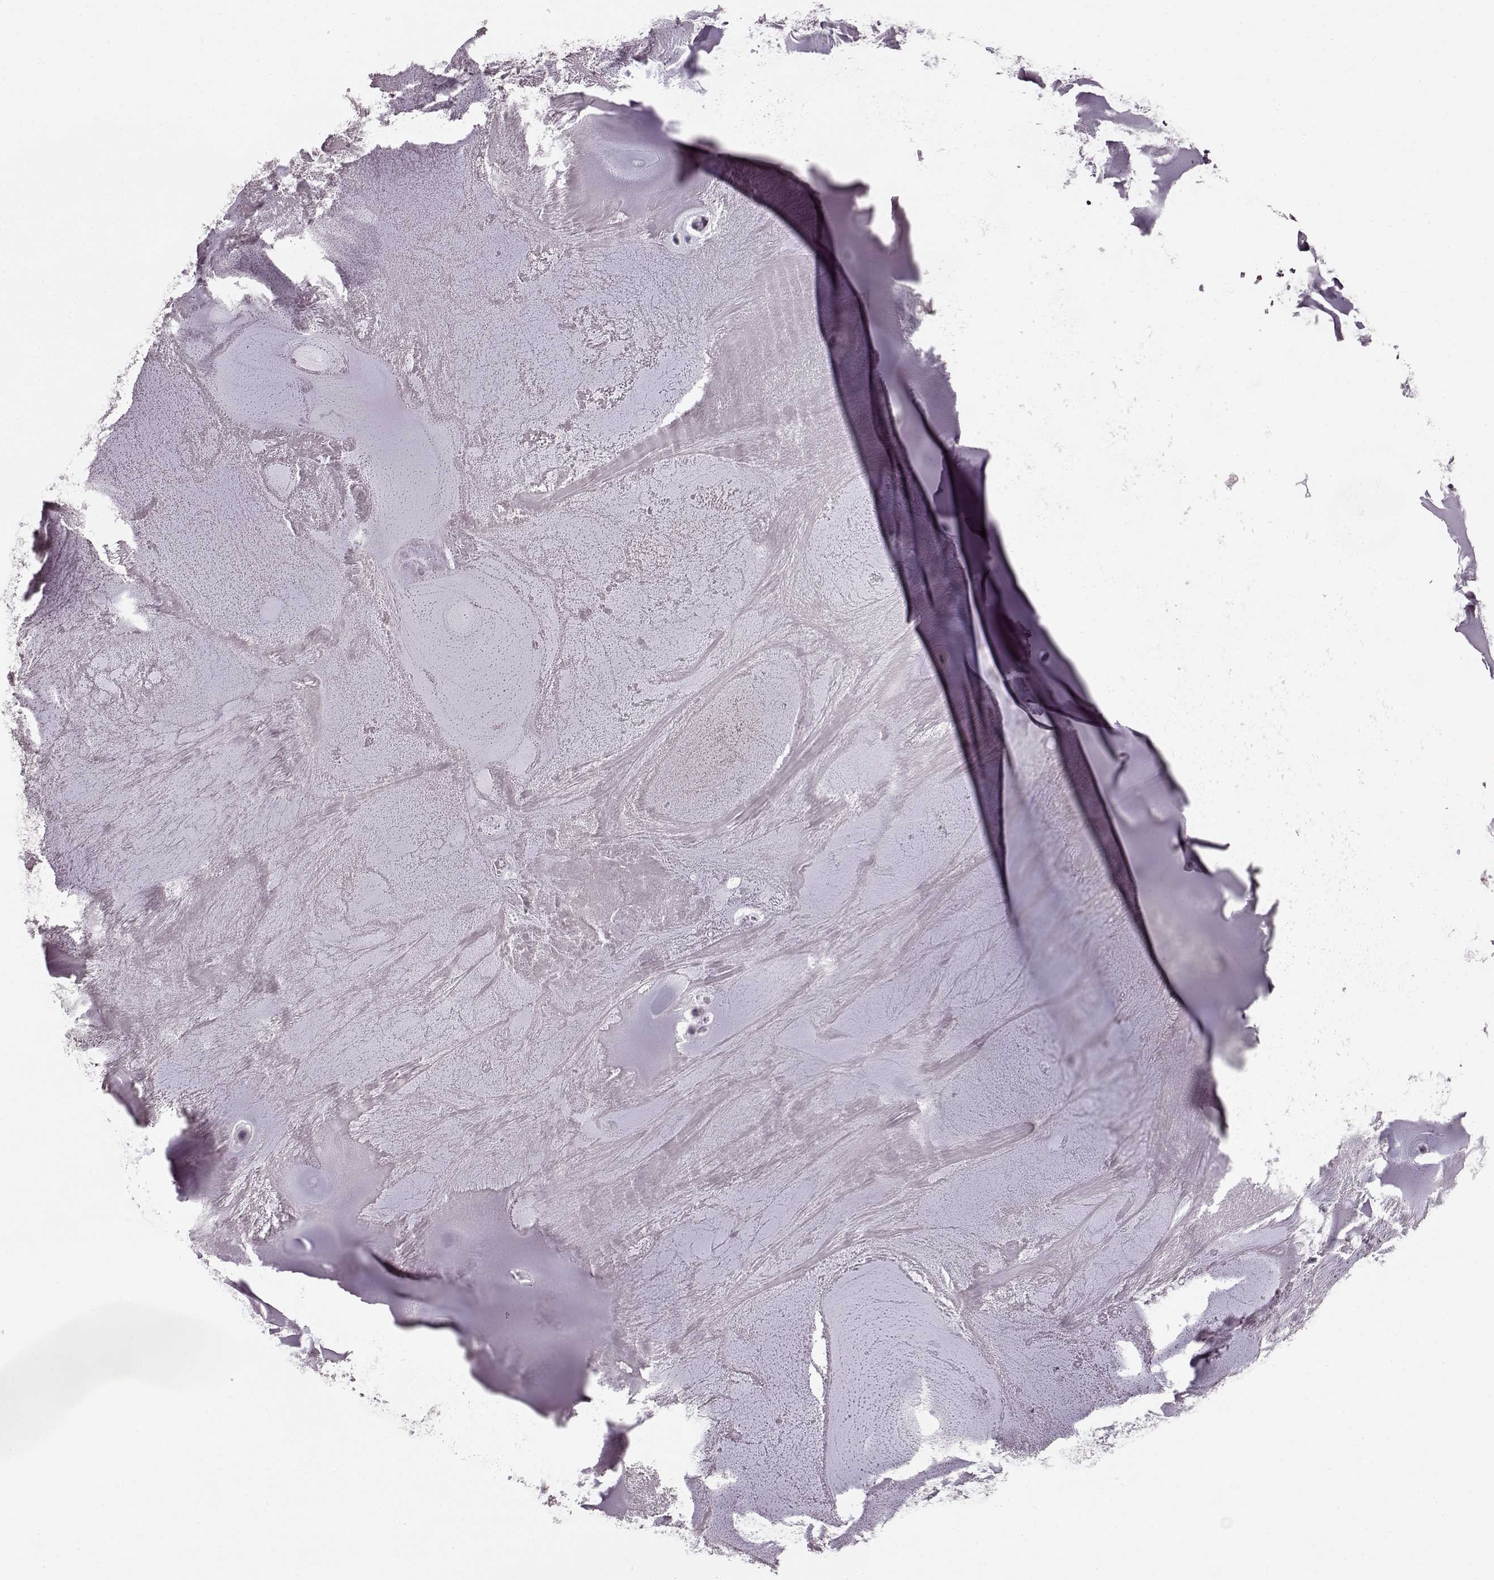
{"staining": {"intensity": "negative", "quantity": "none", "location": "none"}, "tissue": "soft tissue", "cell_type": "Chondrocytes", "image_type": "normal", "snomed": [{"axis": "morphology", "description": "Normal tissue, NOS"}, {"axis": "morphology", "description": "Squamous cell carcinoma, NOS"}, {"axis": "topography", "description": "Cartilage tissue"}, {"axis": "topography", "description": "Lung"}], "caption": "The immunohistochemistry histopathology image has no significant staining in chondrocytes of soft tissue. Nuclei are stained in blue.", "gene": "PDCD1", "patient": {"sex": "male", "age": 66}}